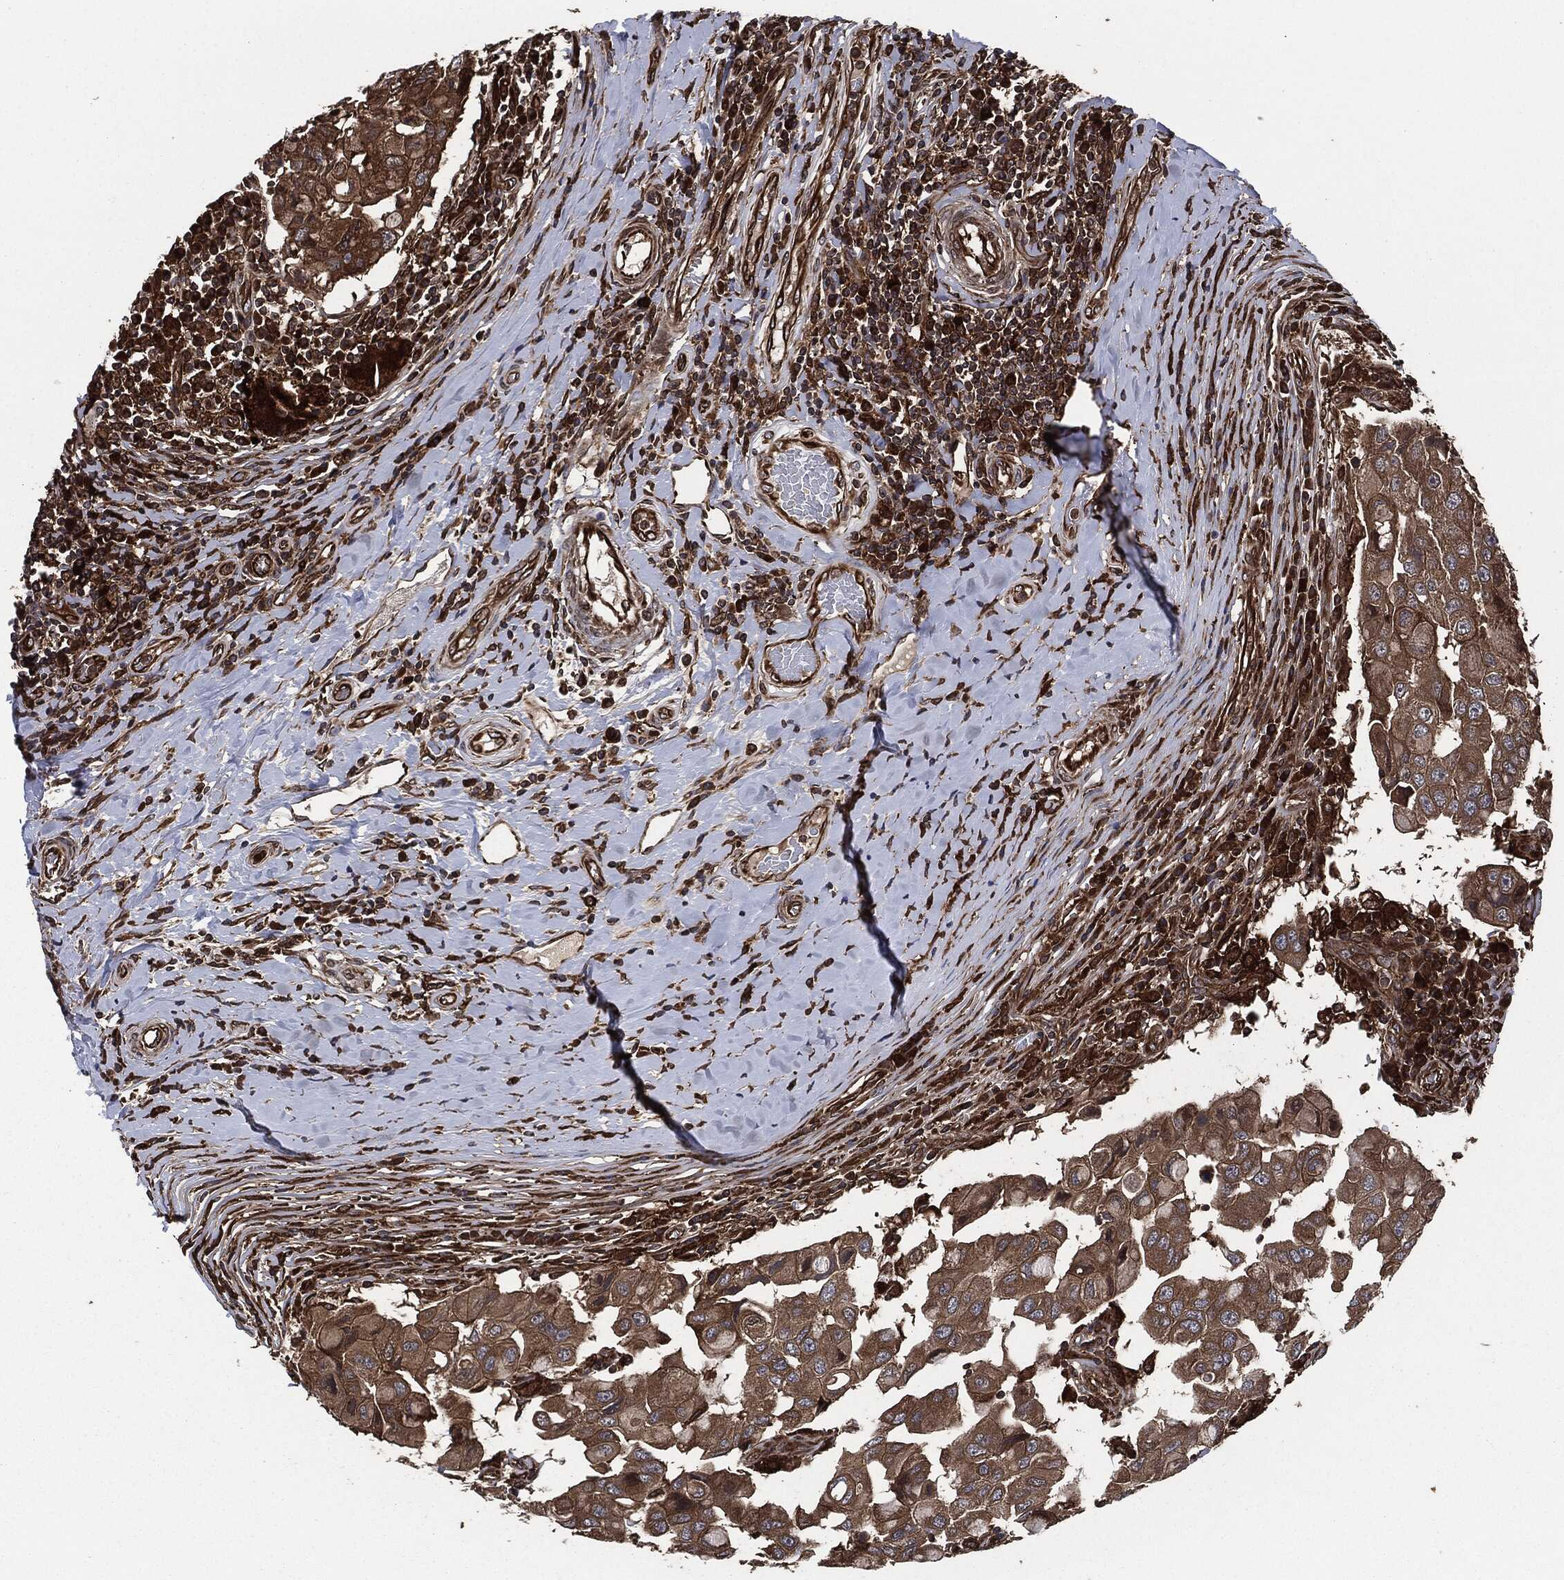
{"staining": {"intensity": "moderate", "quantity": ">75%", "location": "cytoplasmic/membranous"}, "tissue": "breast cancer", "cell_type": "Tumor cells", "image_type": "cancer", "snomed": [{"axis": "morphology", "description": "Duct carcinoma"}, {"axis": "topography", "description": "Breast"}], "caption": "Tumor cells exhibit medium levels of moderate cytoplasmic/membranous expression in about >75% of cells in breast cancer (intraductal carcinoma).", "gene": "RAP1GDS1", "patient": {"sex": "female", "age": 27}}